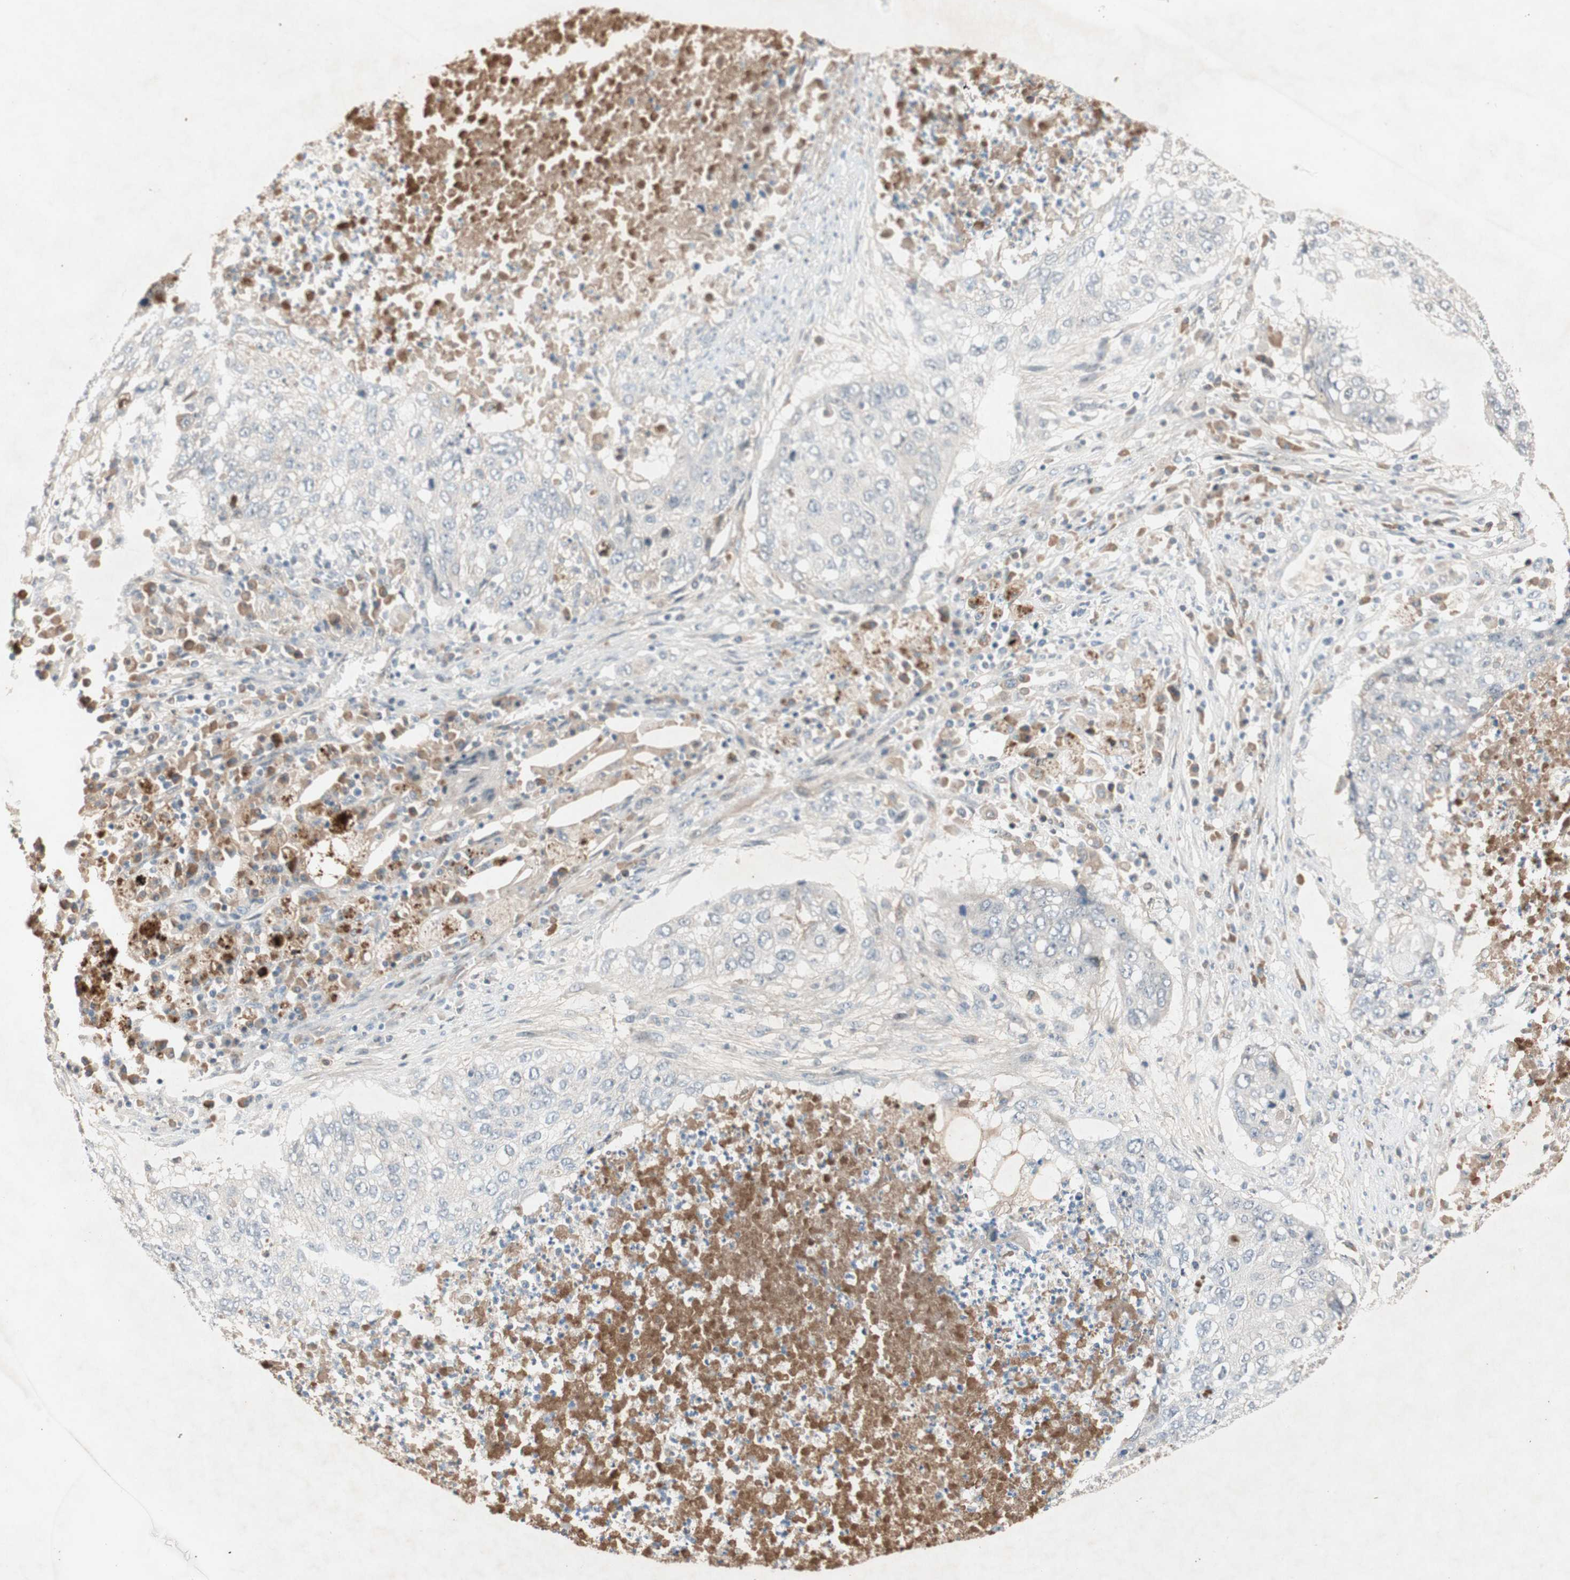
{"staining": {"intensity": "negative", "quantity": "none", "location": "none"}, "tissue": "lung cancer", "cell_type": "Tumor cells", "image_type": "cancer", "snomed": [{"axis": "morphology", "description": "Squamous cell carcinoma, NOS"}, {"axis": "topography", "description": "Lung"}], "caption": "There is no significant expression in tumor cells of lung cancer (squamous cell carcinoma).", "gene": "RNGTT", "patient": {"sex": "female", "age": 63}}